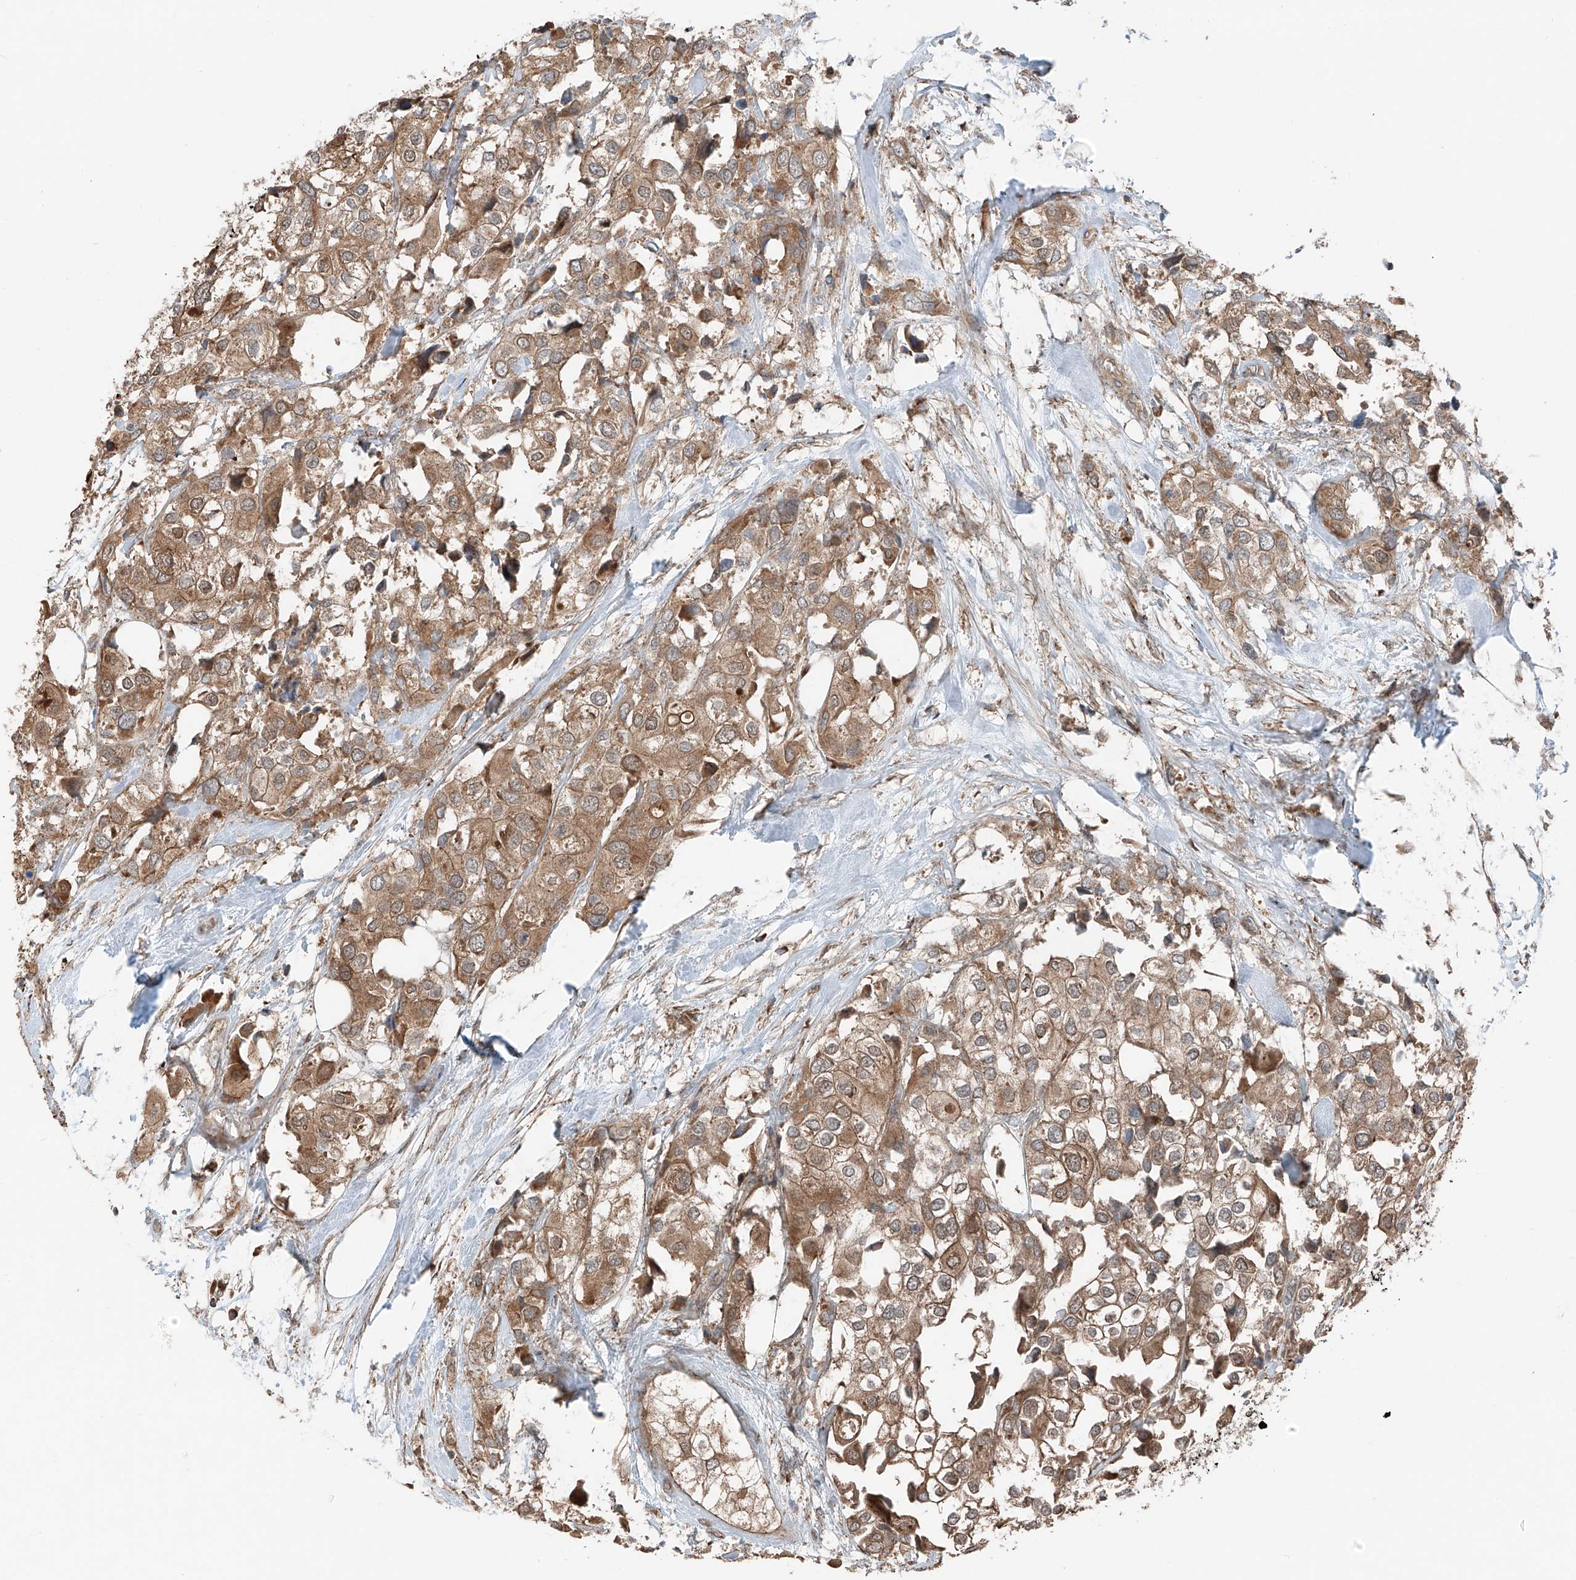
{"staining": {"intensity": "moderate", "quantity": ">75%", "location": "cytoplasmic/membranous"}, "tissue": "urothelial cancer", "cell_type": "Tumor cells", "image_type": "cancer", "snomed": [{"axis": "morphology", "description": "Urothelial carcinoma, High grade"}, {"axis": "topography", "description": "Urinary bladder"}], "caption": "This histopathology image shows urothelial cancer stained with immunohistochemistry to label a protein in brown. The cytoplasmic/membranous of tumor cells show moderate positivity for the protein. Nuclei are counter-stained blue.", "gene": "CEP162", "patient": {"sex": "male", "age": 64}}